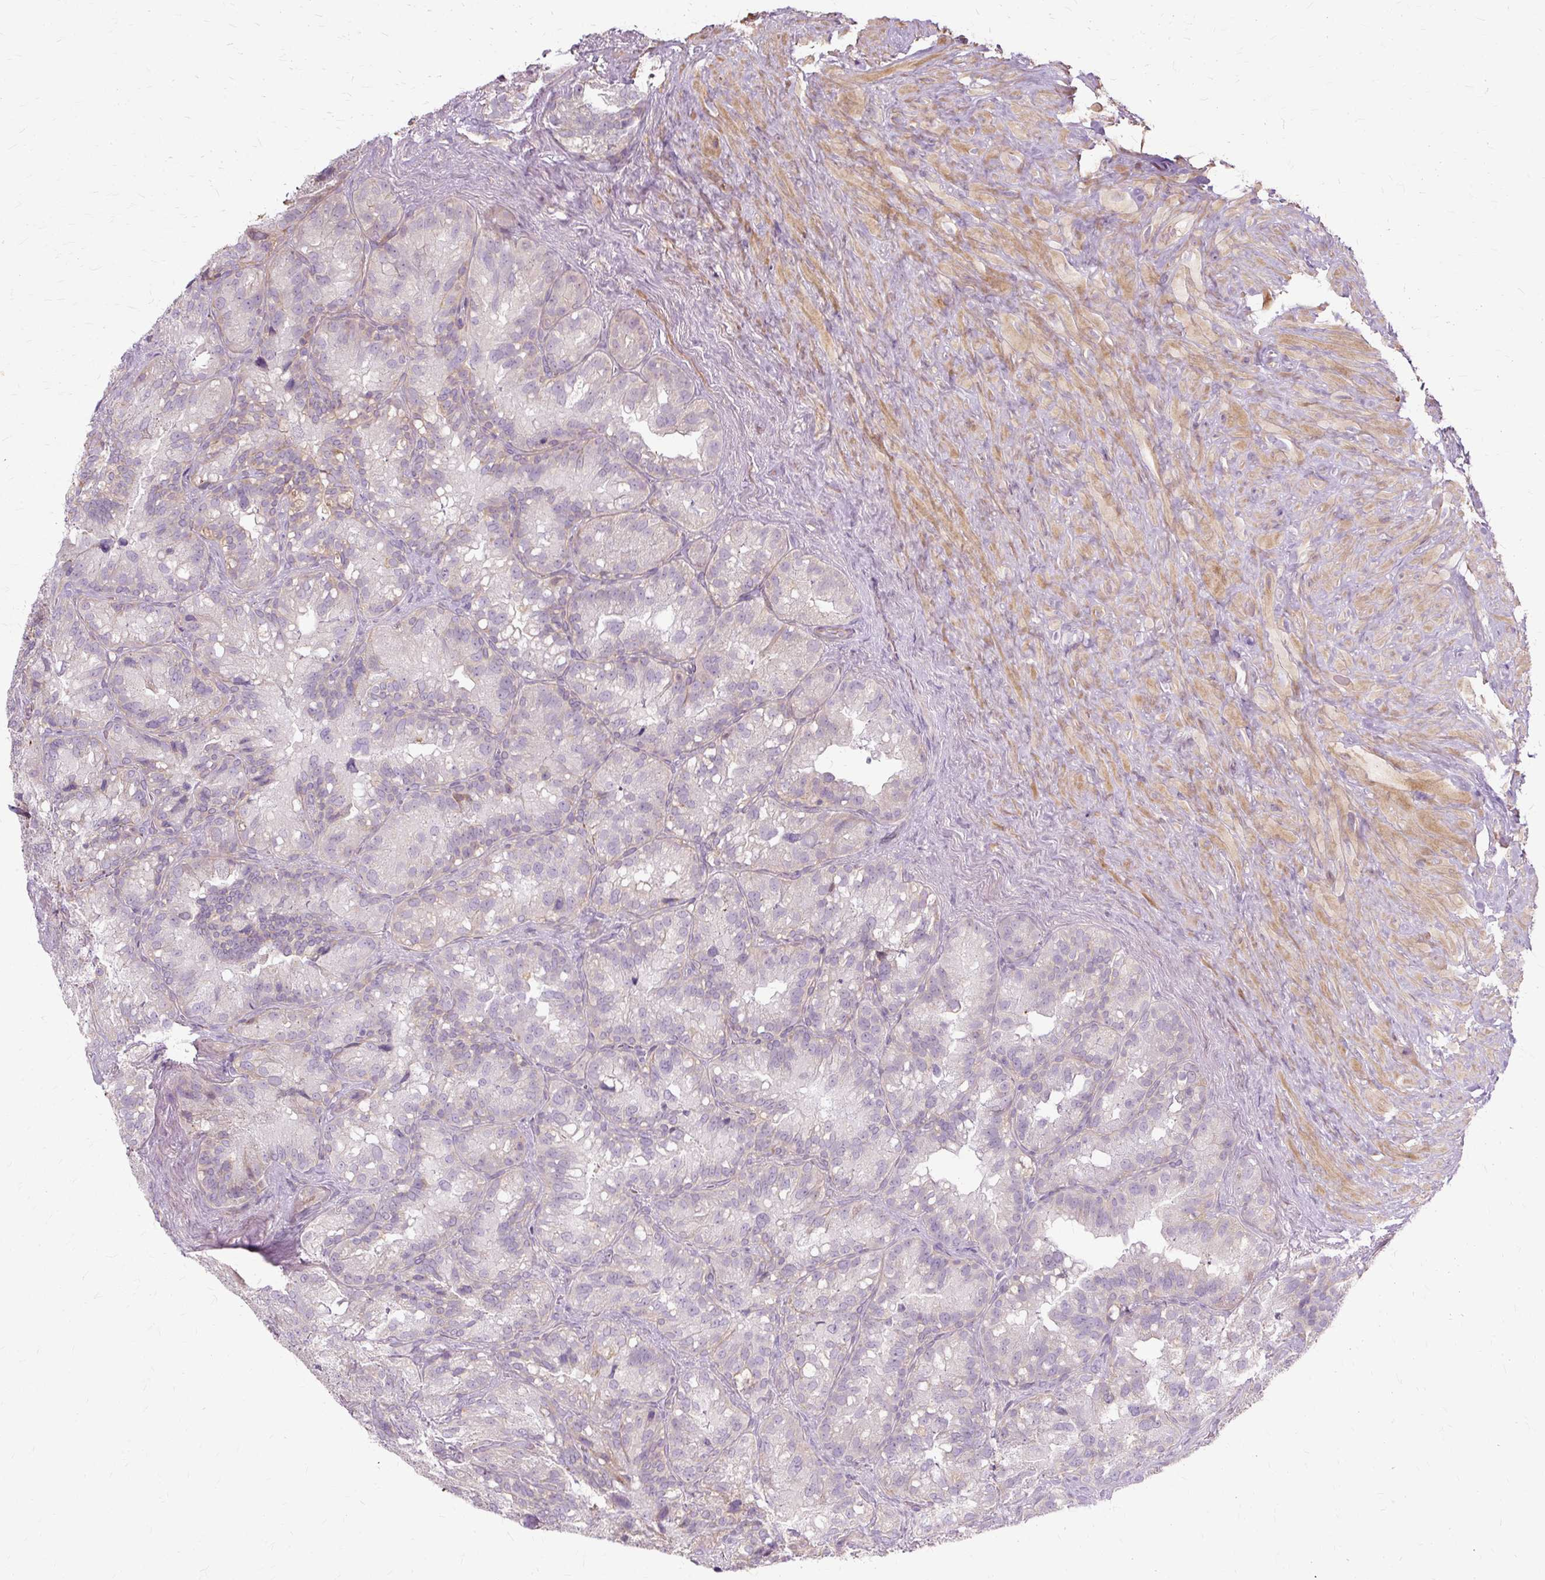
{"staining": {"intensity": "negative", "quantity": "none", "location": "none"}, "tissue": "seminal vesicle", "cell_type": "Glandular cells", "image_type": "normal", "snomed": [{"axis": "morphology", "description": "Normal tissue, NOS"}, {"axis": "topography", "description": "Seminal veicle"}], "caption": "Histopathology image shows no protein staining in glandular cells of normal seminal vesicle.", "gene": "TSPAN8", "patient": {"sex": "male", "age": 69}}